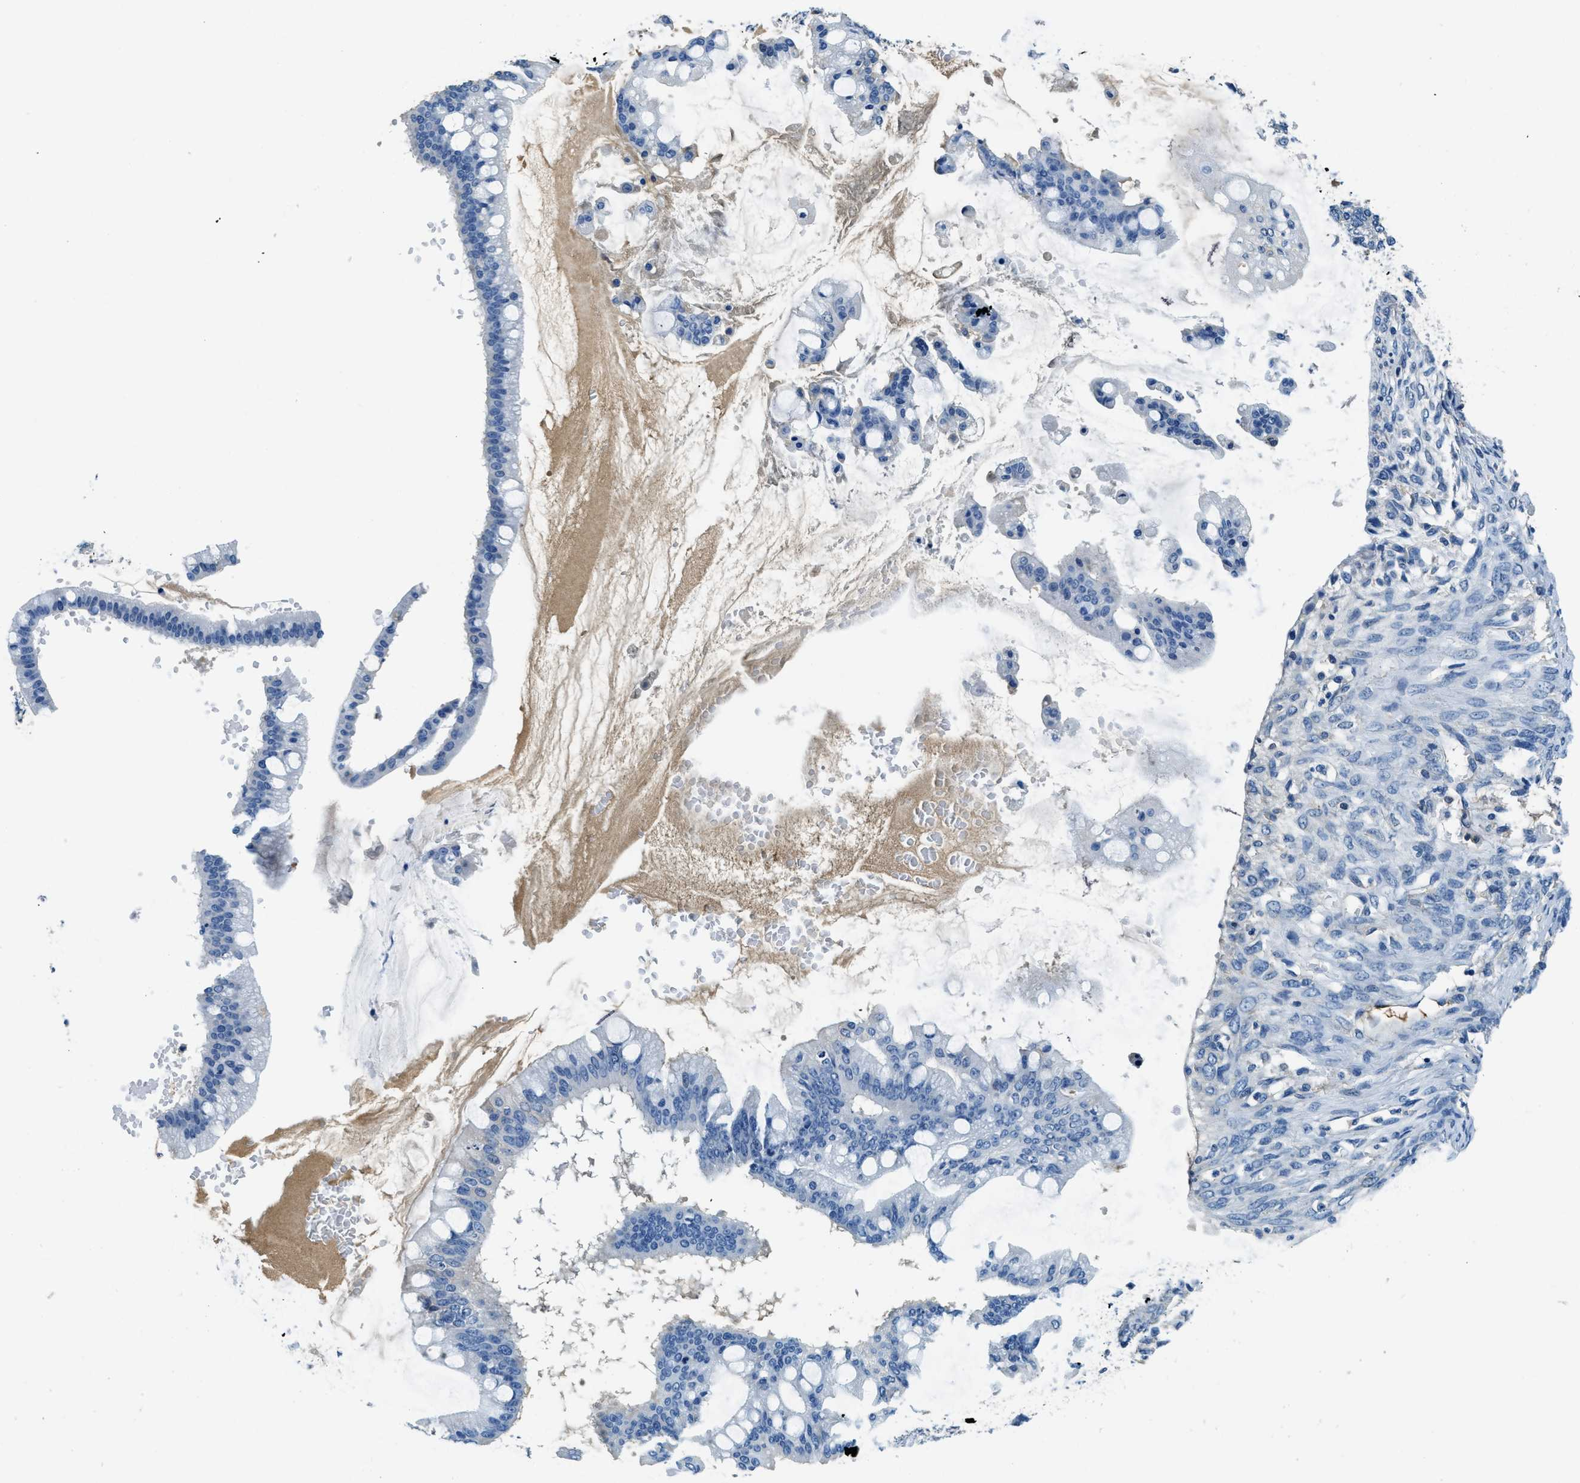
{"staining": {"intensity": "negative", "quantity": "none", "location": "none"}, "tissue": "ovarian cancer", "cell_type": "Tumor cells", "image_type": "cancer", "snomed": [{"axis": "morphology", "description": "Cystadenocarcinoma, mucinous, NOS"}, {"axis": "topography", "description": "Ovary"}], "caption": "This photomicrograph is of mucinous cystadenocarcinoma (ovarian) stained with immunohistochemistry (IHC) to label a protein in brown with the nuclei are counter-stained blue. There is no staining in tumor cells.", "gene": "TMEM186", "patient": {"sex": "female", "age": 73}}